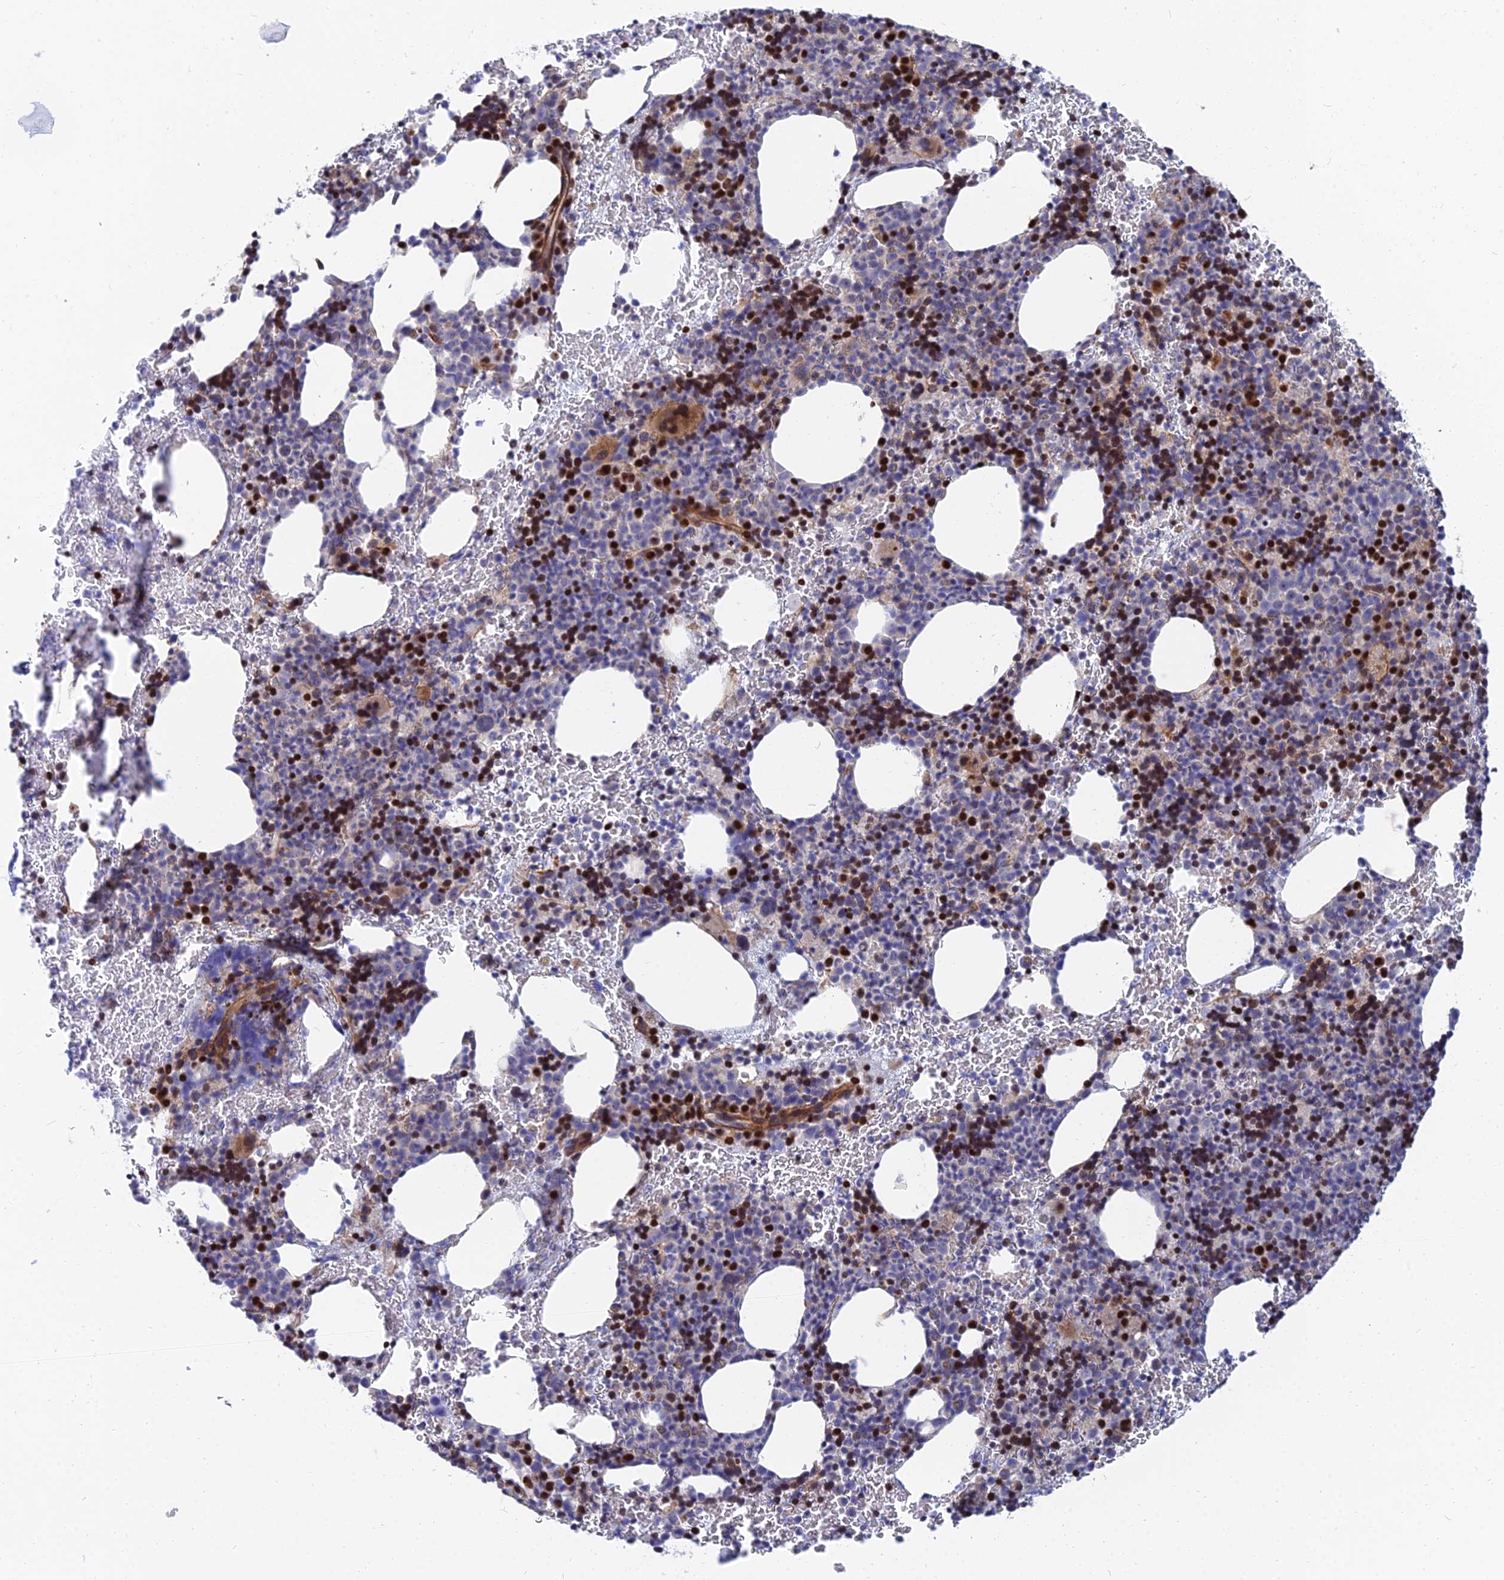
{"staining": {"intensity": "strong", "quantity": "25%-75%", "location": "nuclear"}, "tissue": "bone marrow", "cell_type": "Hematopoietic cells", "image_type": "normal", "snomed": [{"axis": "morphology", "description": "Normal tissue, NOS"}, {"axis": "morphology", "description": "Inflammation, NOS"}, {"axis": "topography", "description": "Bone marrow"}], "caption": "Immunohistochemistry (IHC) photomicrograph of unremarkable bone marrow: bone marrow stained using immunohistochemistry reveals high levels of strong protein expression localized specifically in the nuclear of hematopoietic cells, appearing as a nuclear brown color.", "gene": "TRIM43B", "patient": {"sex": "male", "age": 72}}